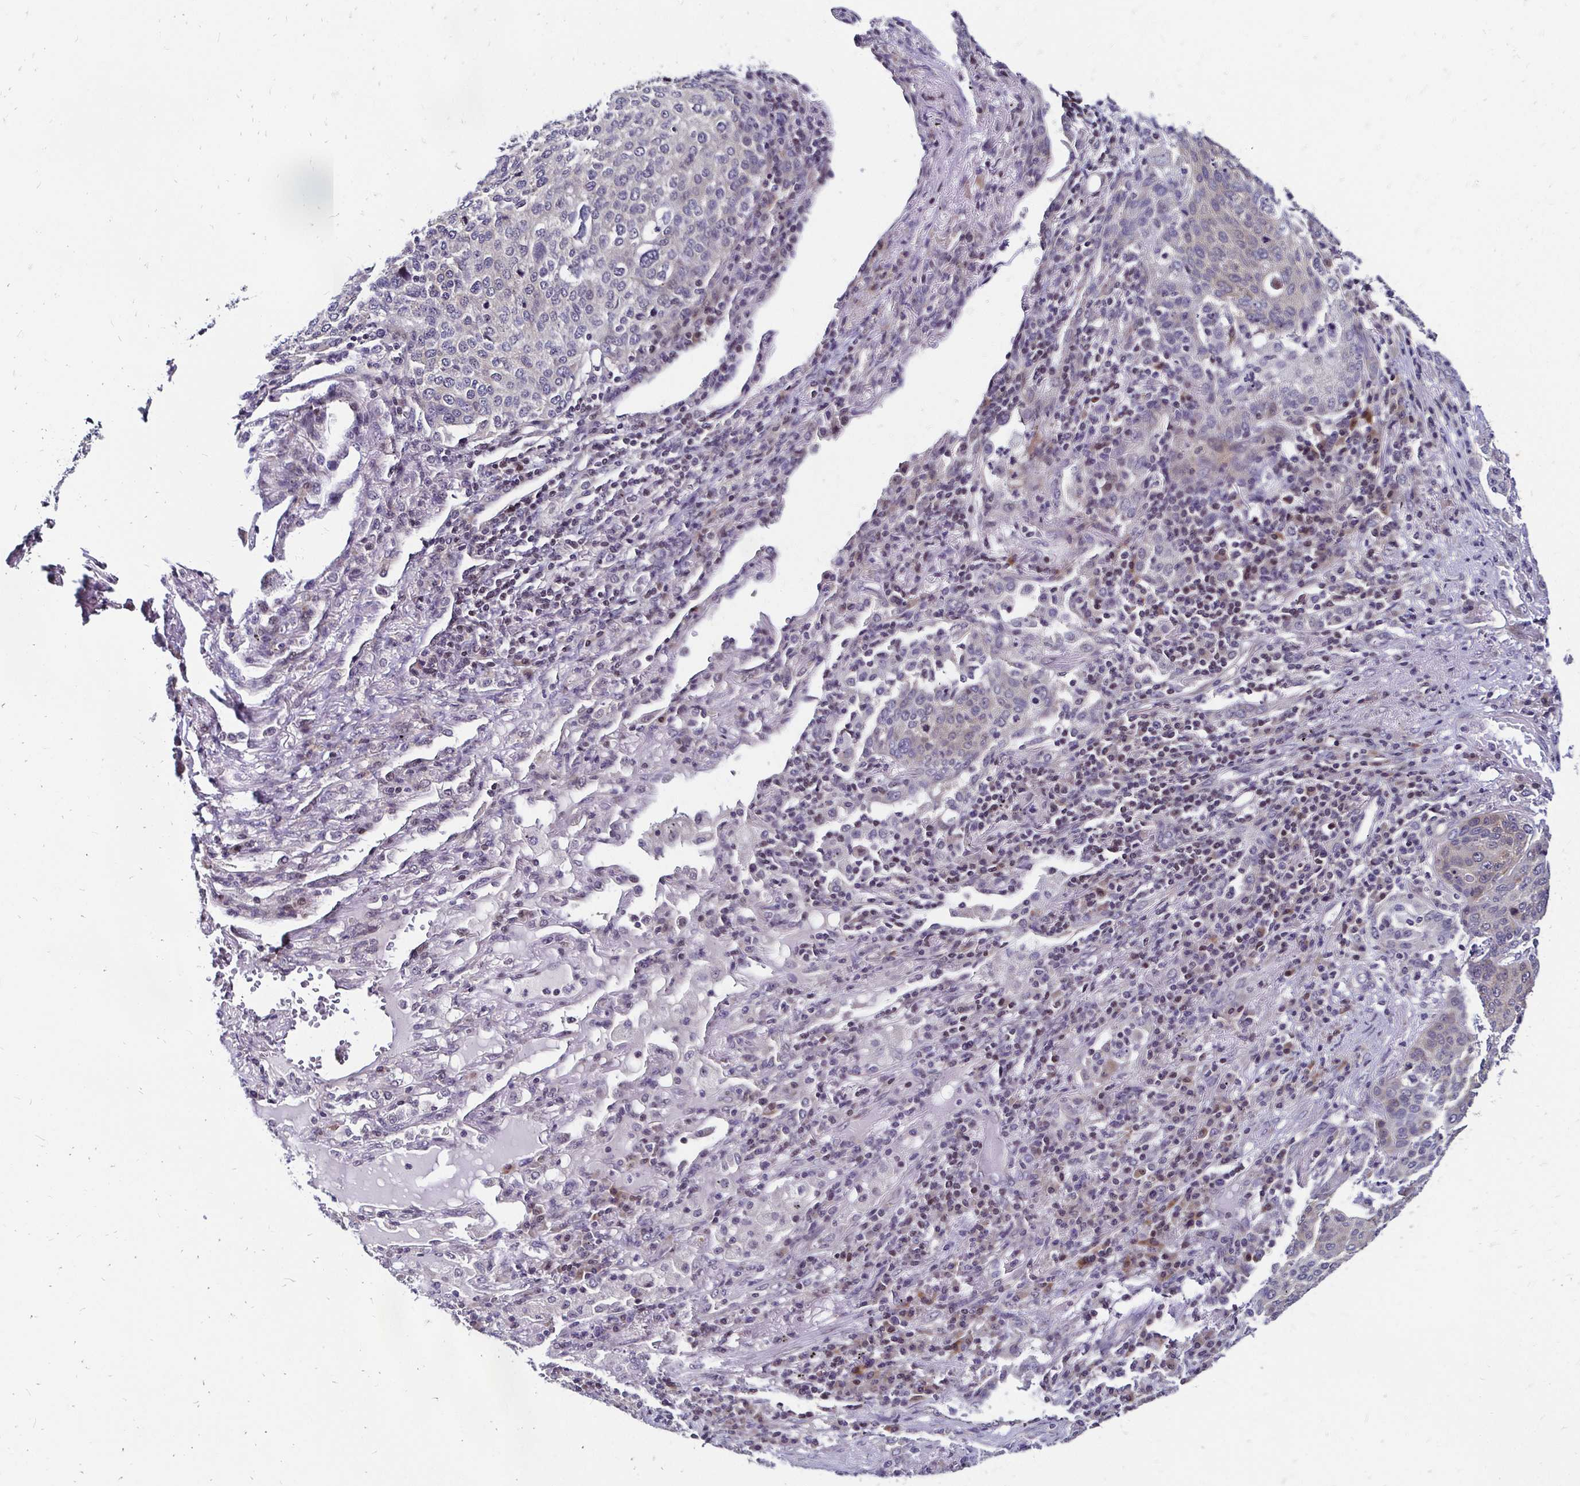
{"staining": {"intensity": "negative", "quantity": "none", "location": "none"}, "tissue": "lung cancer", "cell_type": "Tumor cells", "image_type": "cancer", "snomed": [{"axis": "morphology", "description": "Squamous cell carcinoma, NOS"}, {"axis": "topography", "description": "Lung"}], "caption": "Tumor cells show no significant protein staining in lung cancer.", "gene": "CBX7", "patient": {"sex": "male", "age": 63}}